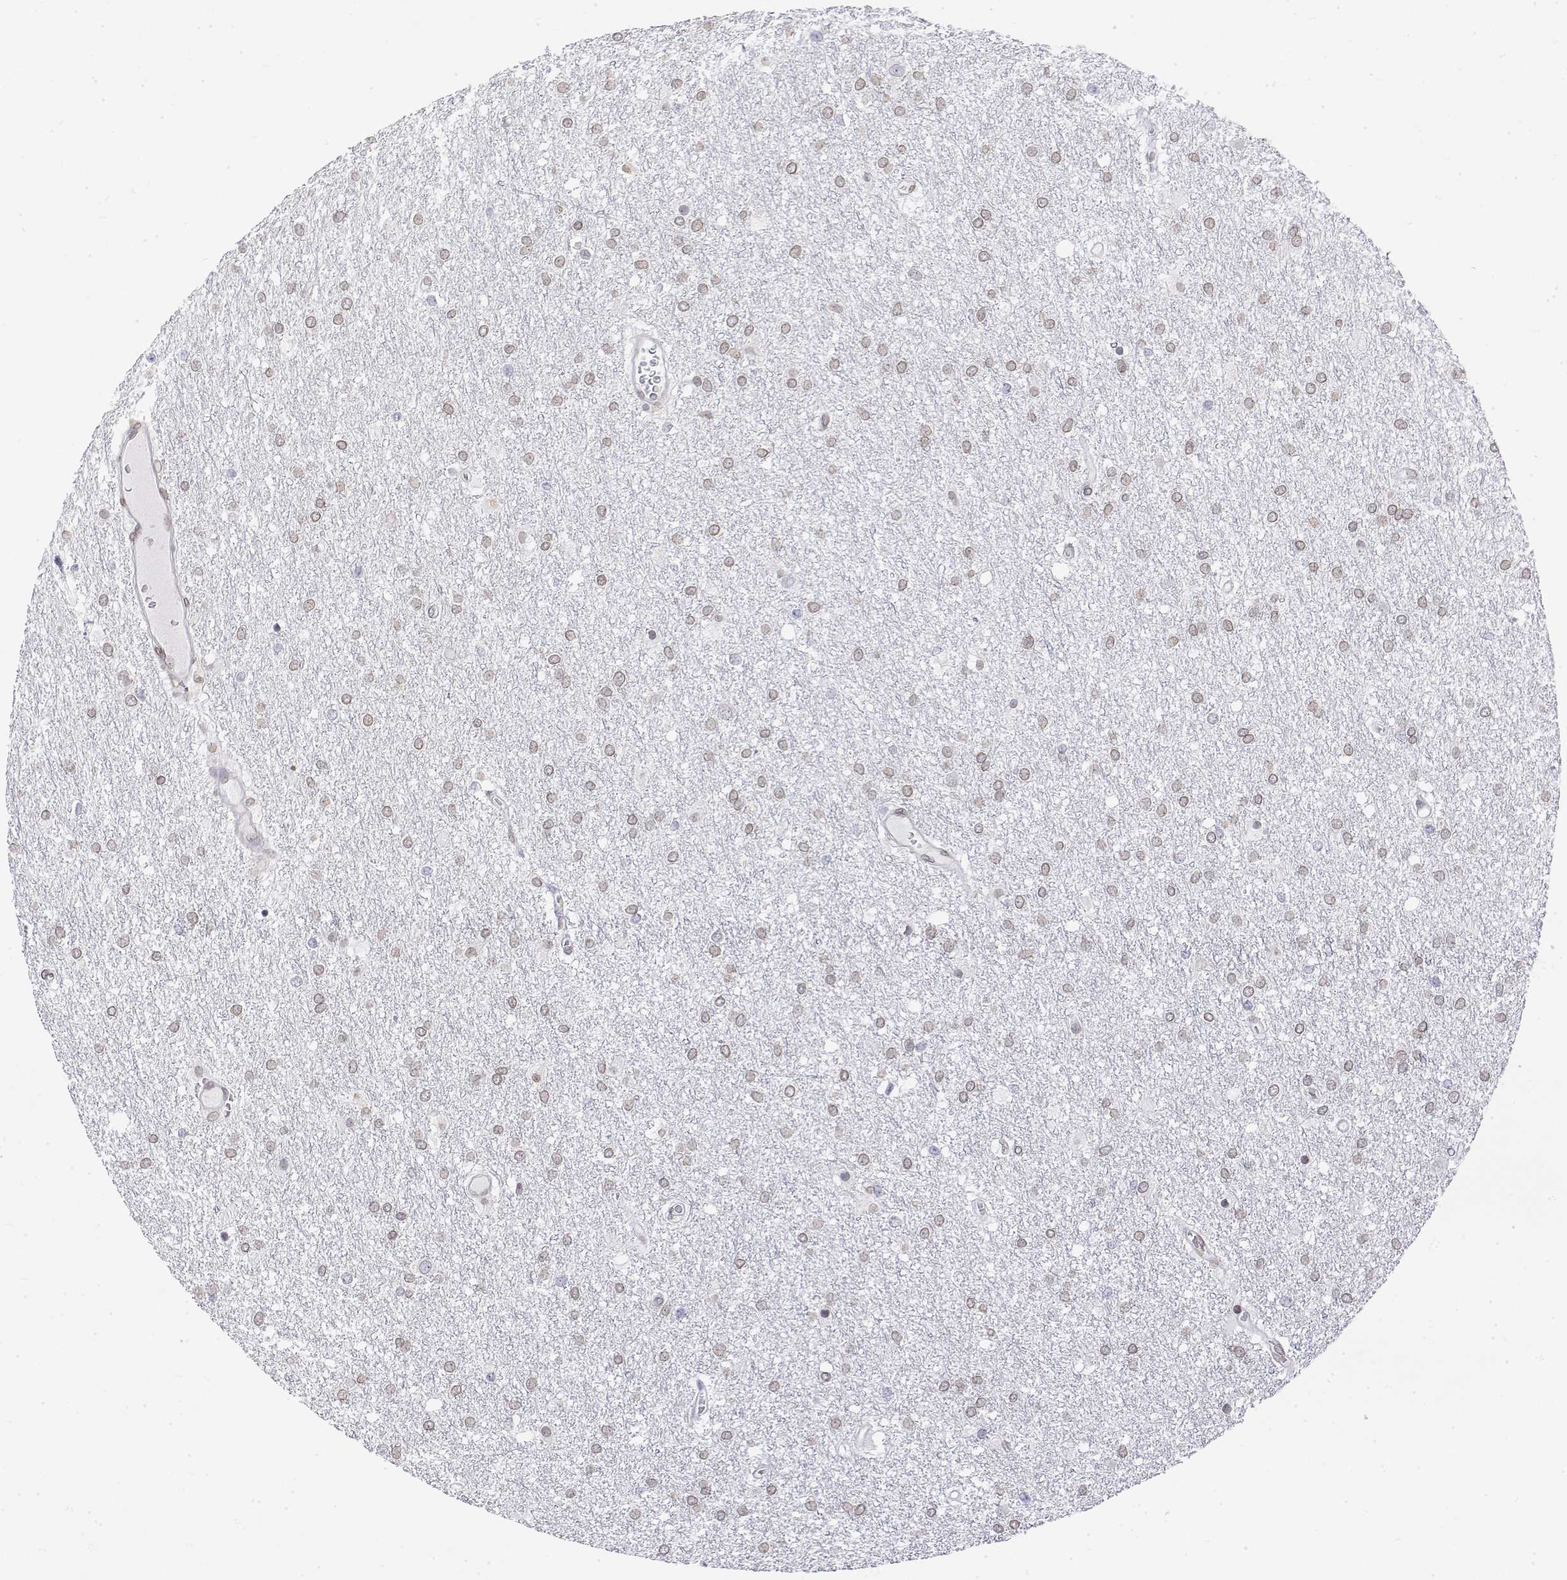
{"staining": {"intensity": "weak", "quantity": "25%-75%", "location": "cytoplasmic/membranous,nuclear"}, "tissue": "glioma", "cell_type": "Tumor cells", "image_type": "cancer", "snomed": [{"axis": "morphology", "description": "Glioma, malignant, High grade"}, {"axis": "topography", "description": "Brain"}], "caption": "Protein staining demonstrates weak cytoplasmic/membranous and nuclear staining in approximately 25%-75% of tumor cells in malignant glioma (high-grade). (brown staining indicates protein expression, while blue staining denotes nuclei).", "gene": "ZNF532", "patient": {"sex": "female", "age": 61}}